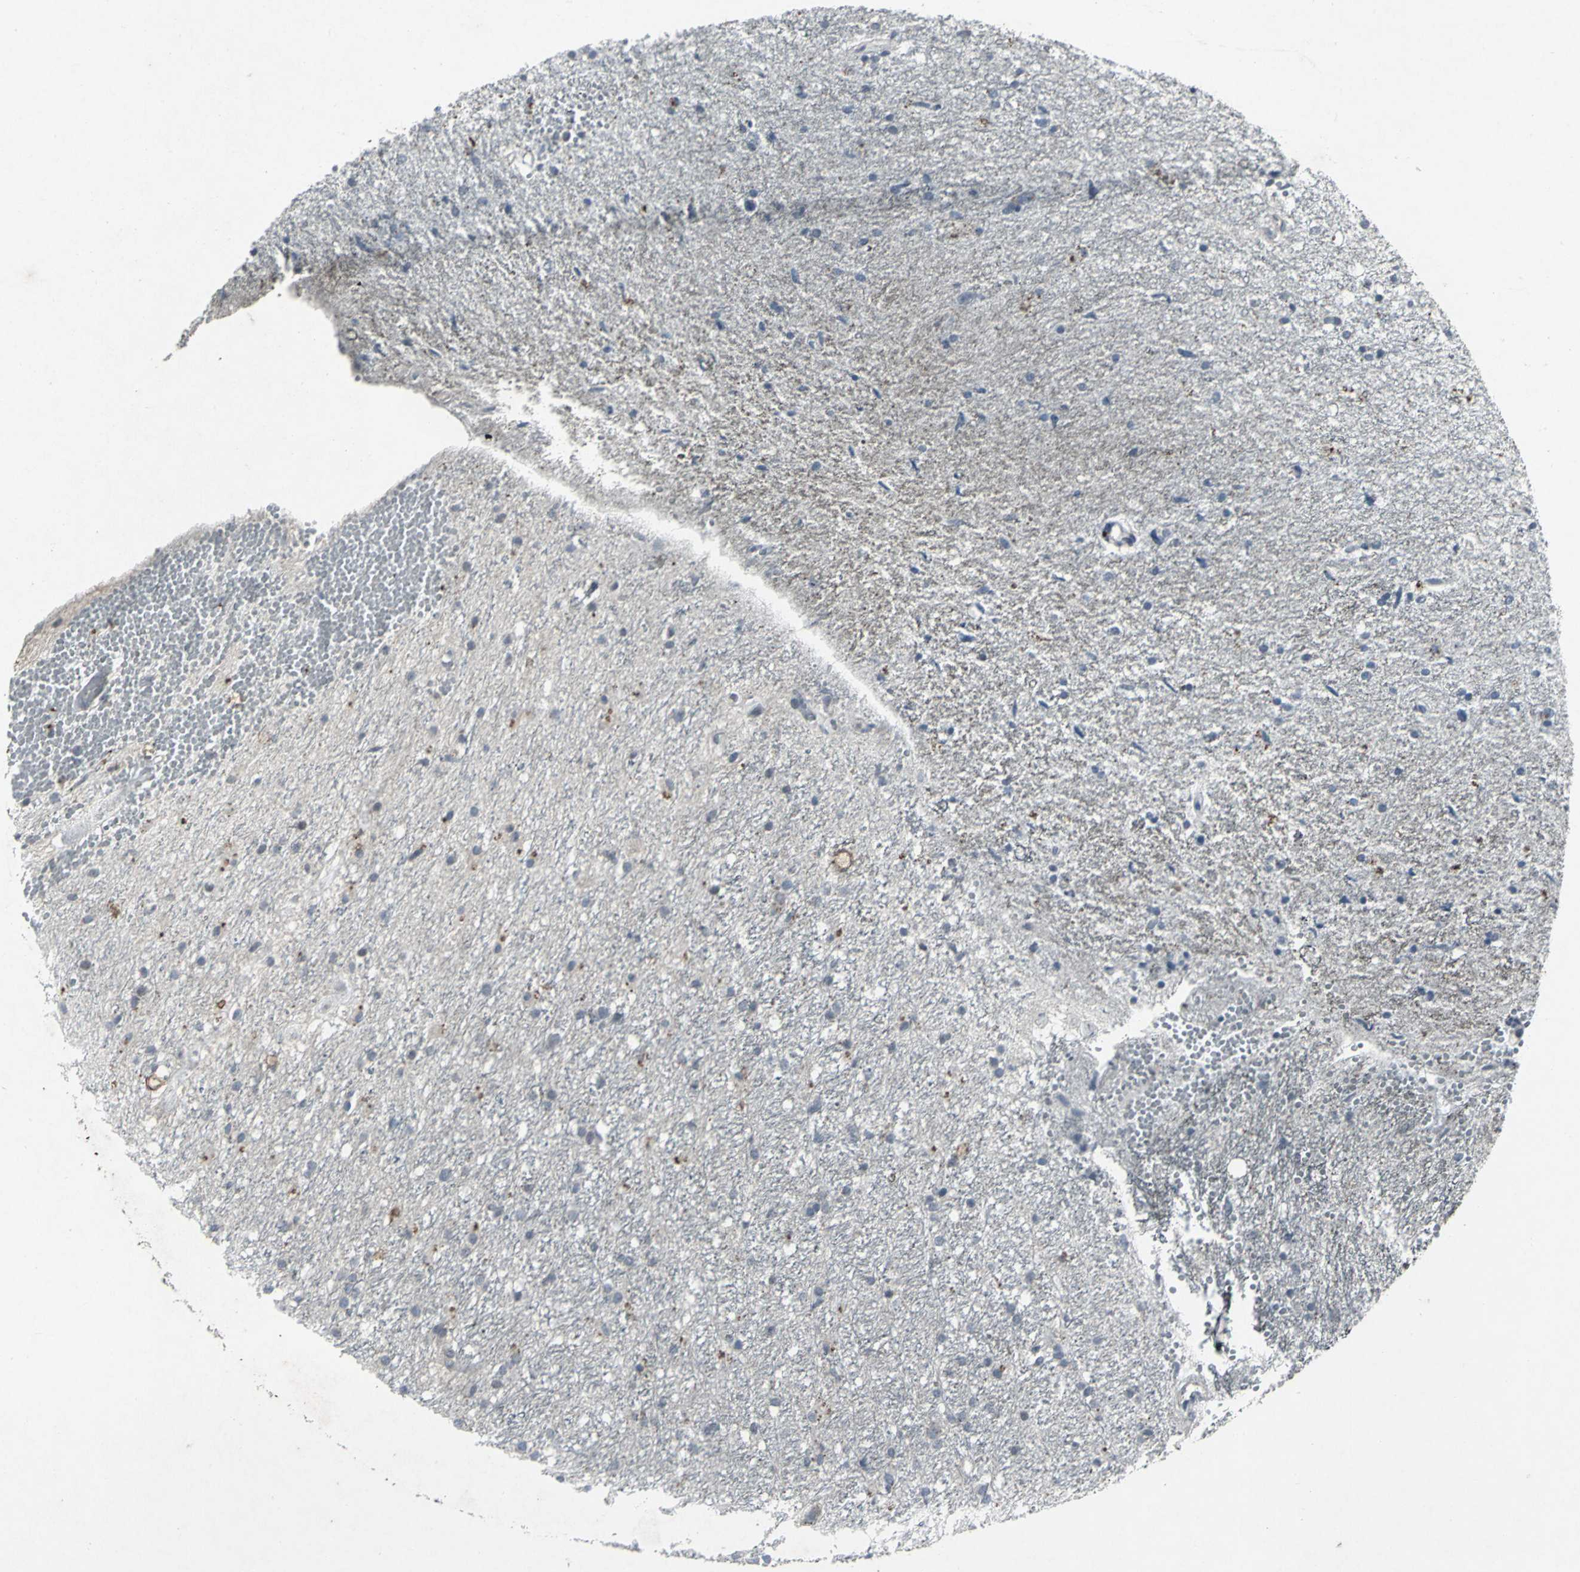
{"staining": {"intensity": "weak", "quantity": "<25%", "location": "cytoplasmic/membranous"}, "tissue": "glioma", "cell_type": "Tumor cells", "image_type": "cancer", "snomed": [{"axis": "morphology", "description": "Glioma, malignant, High grade"}, {"axis": "topography", "description": "Brain"}], "caption": "This is an IHC histopathology image of glioma. There is no staining in tumor cells.", "gene": "BMP4", "patient": {"sex": "female", "age": 59}}